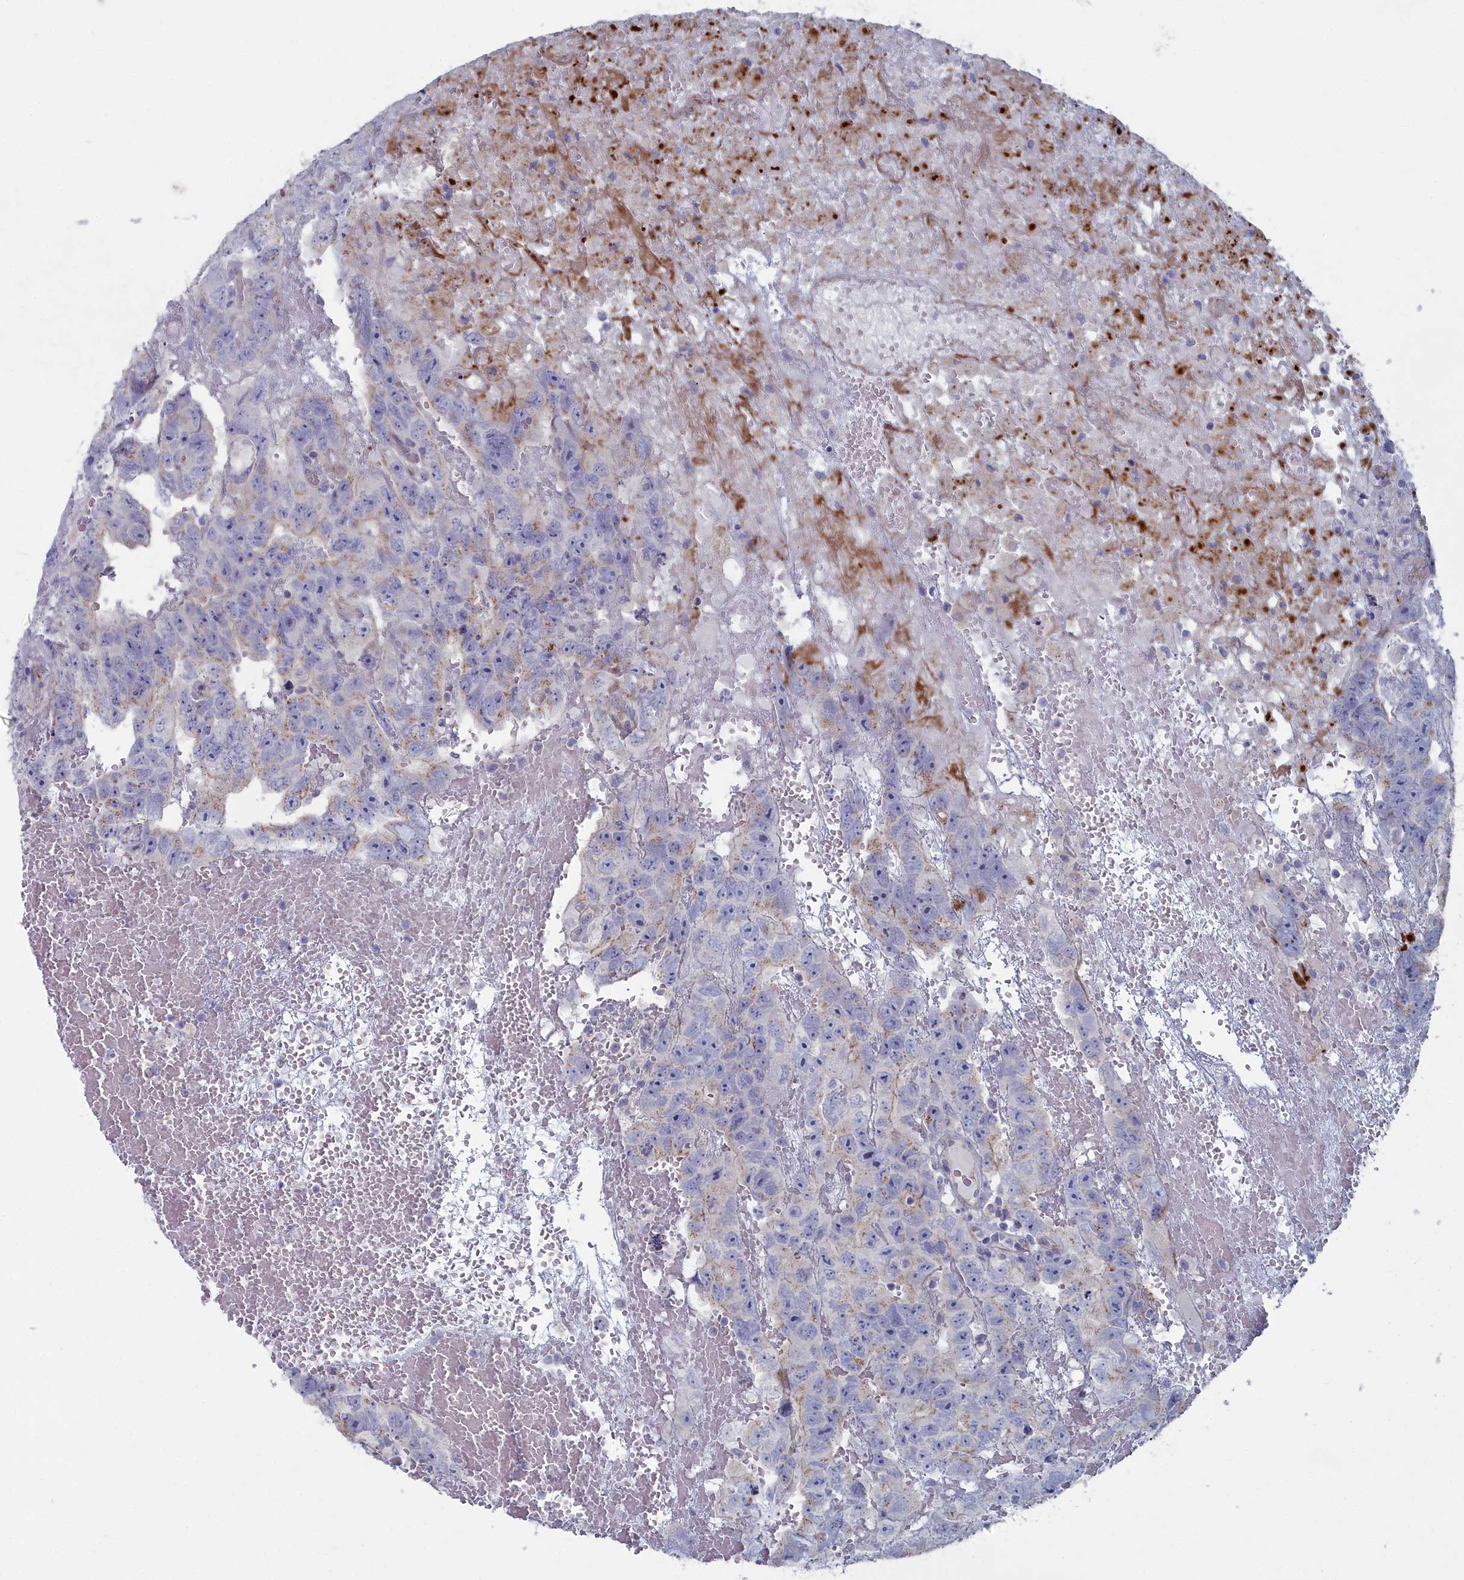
{"staining": {"intensity": "moderate", "quantity": "<25%", "location": "cytoplasmic/membranous"}, "tissue": "testis cancer", "cell_type": "Tumor cells", "image_type": "cancer", "snomed": [{"axis": "morphology", "description": "Carcinoma, Embryonal, NOS"}, {"axis": "topography", "description": "Testis"}], "caption": "The image reveals staining of testis embryonal carcinoma, revealing moderate cytoplasmic/membranous protein staining (brown color) within tumor cells. The staining was performed using DAB (3,3'-diaminobenzidine) to visualize the protein expression in brown, while the nuclei were stained in blue with hematoxylin (Magnification: 20x).", "gene": "SHISAL2A", "patient": {"sex": "male", "age": 45}}